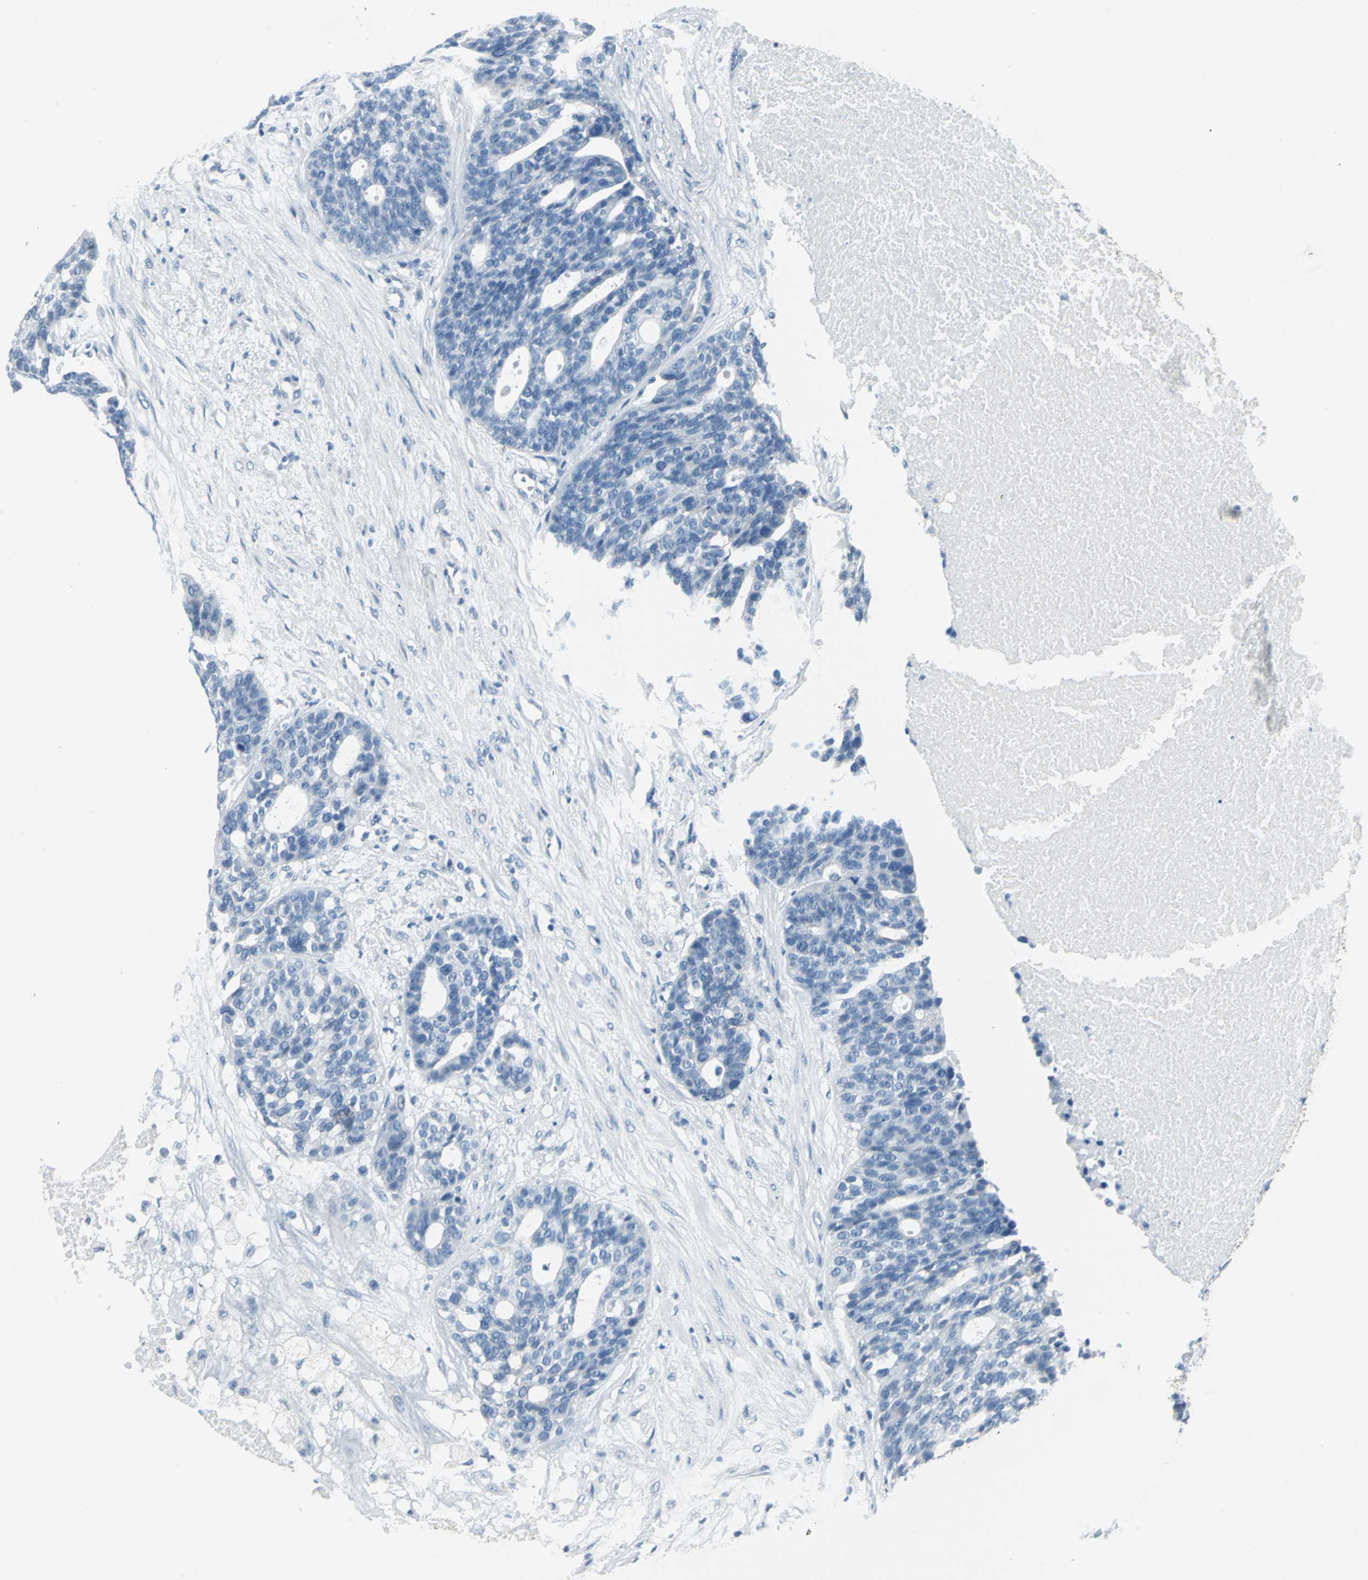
{"staining": {"intensity": "negative", "quantity": "none", "location": "none"}, "tissue": "ovarian cancer", "cell_type": "Tumor cells", "image_type": "cancer", "snomed": [{"axis": "morphology", "description": "Cystadenocarcinoma, serous, NOS"}, {"axis": "topography", "description": "Ovary"}], "caption": "This image is of ovarian cancer stained with IHC to label a protein in brown with the nuclei are counter-stained blue. There is no staining in tumor cells.", "gene": "CYB5A", "patient": {"sex": "female", "age": 59}}